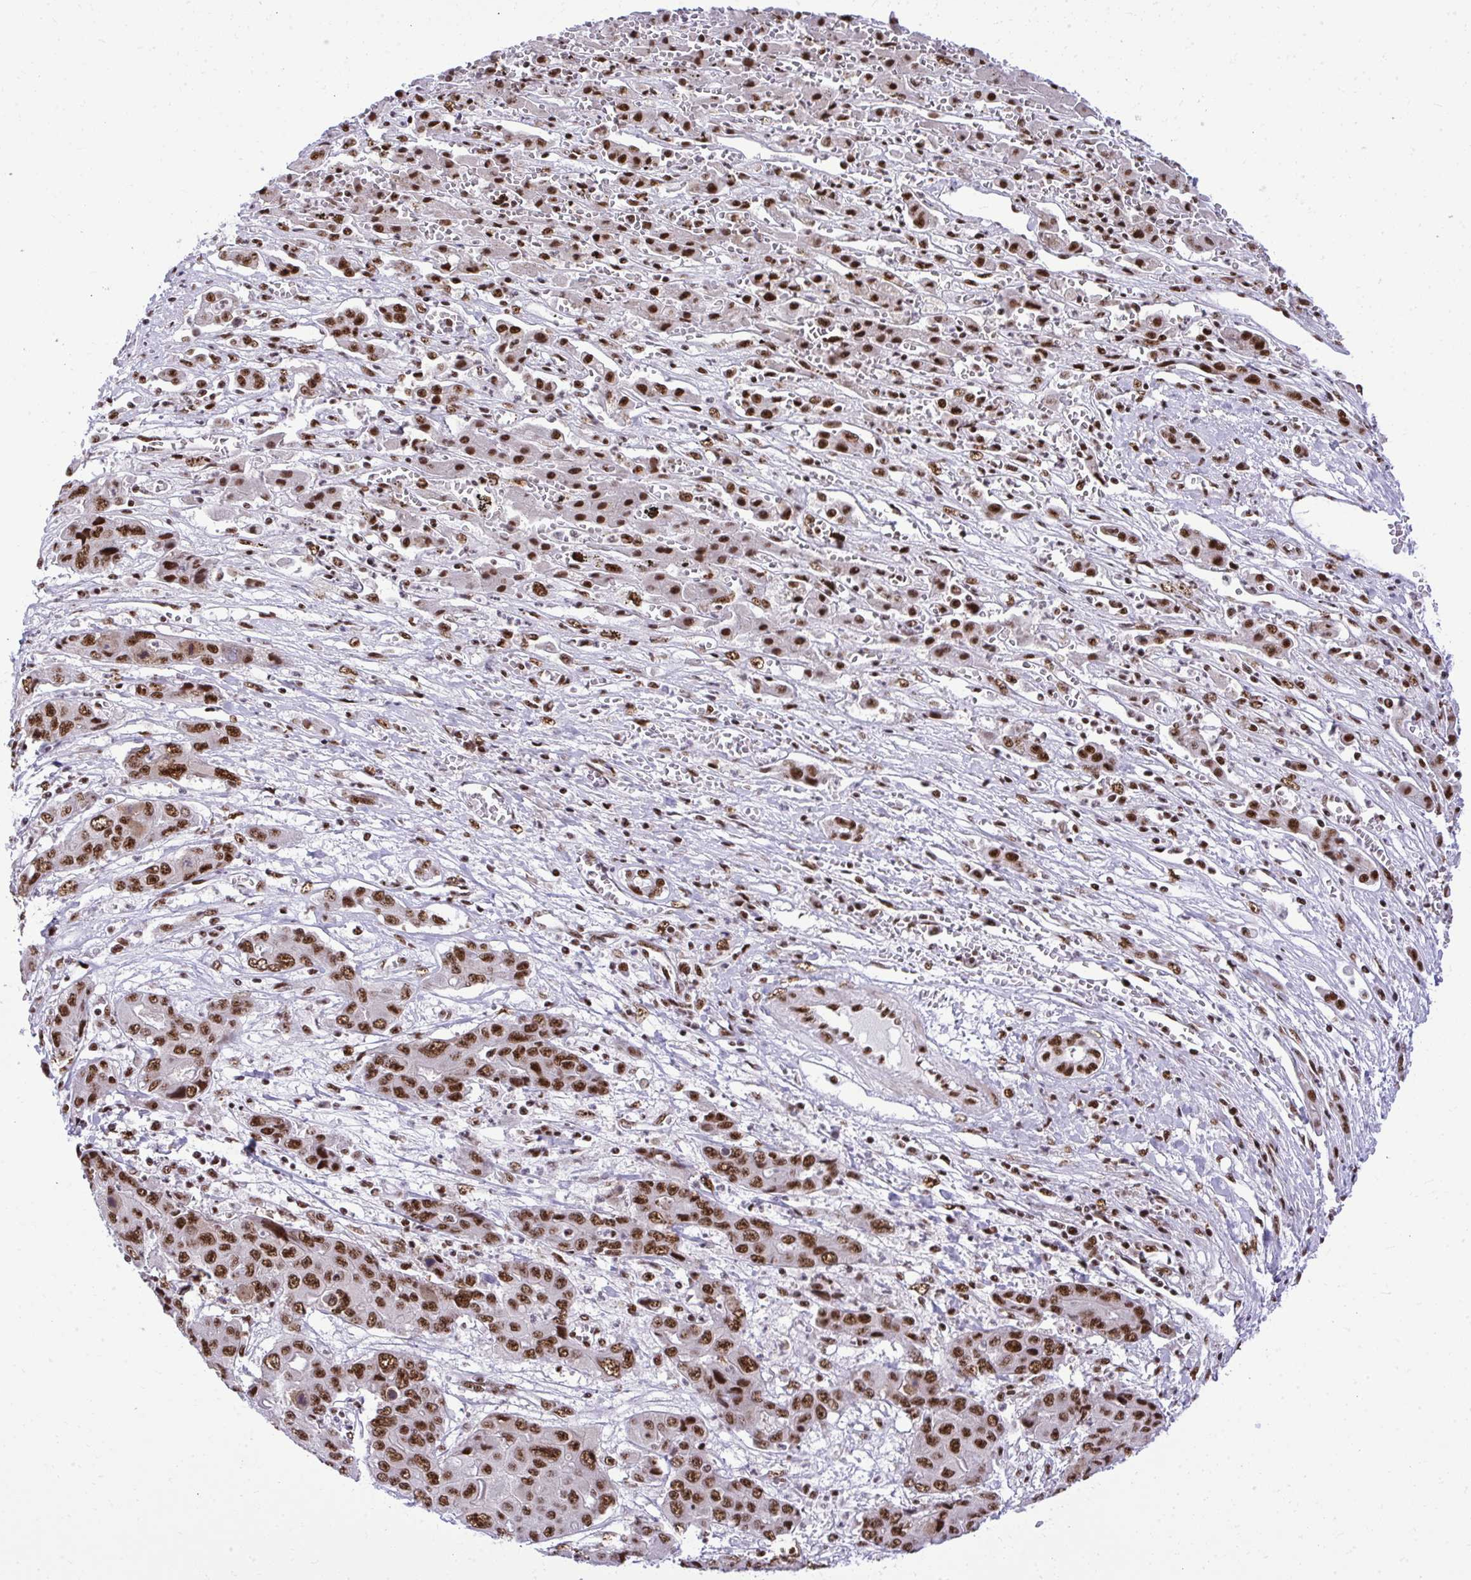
{"staining": {"intensity": "strong", "quantity": ">75%", "location": "nuclear"}, "tissue": "liver cancer", "cell_type": "Tumor cells", "image_type": "cancer", "snomed": [{"axis": "morphology", "description": "Cholangiocarcinoma"}, {"axis": "topography", "description": "Liver"}], "caption": "DAB immunohistochemical staining of human cholangiocarcinoma (liver) exhibits strong nuclear protein staining in about >75% of tumor cells.", "gene": "PRPF19", "patient": {"sex": "male", "age": 67}}